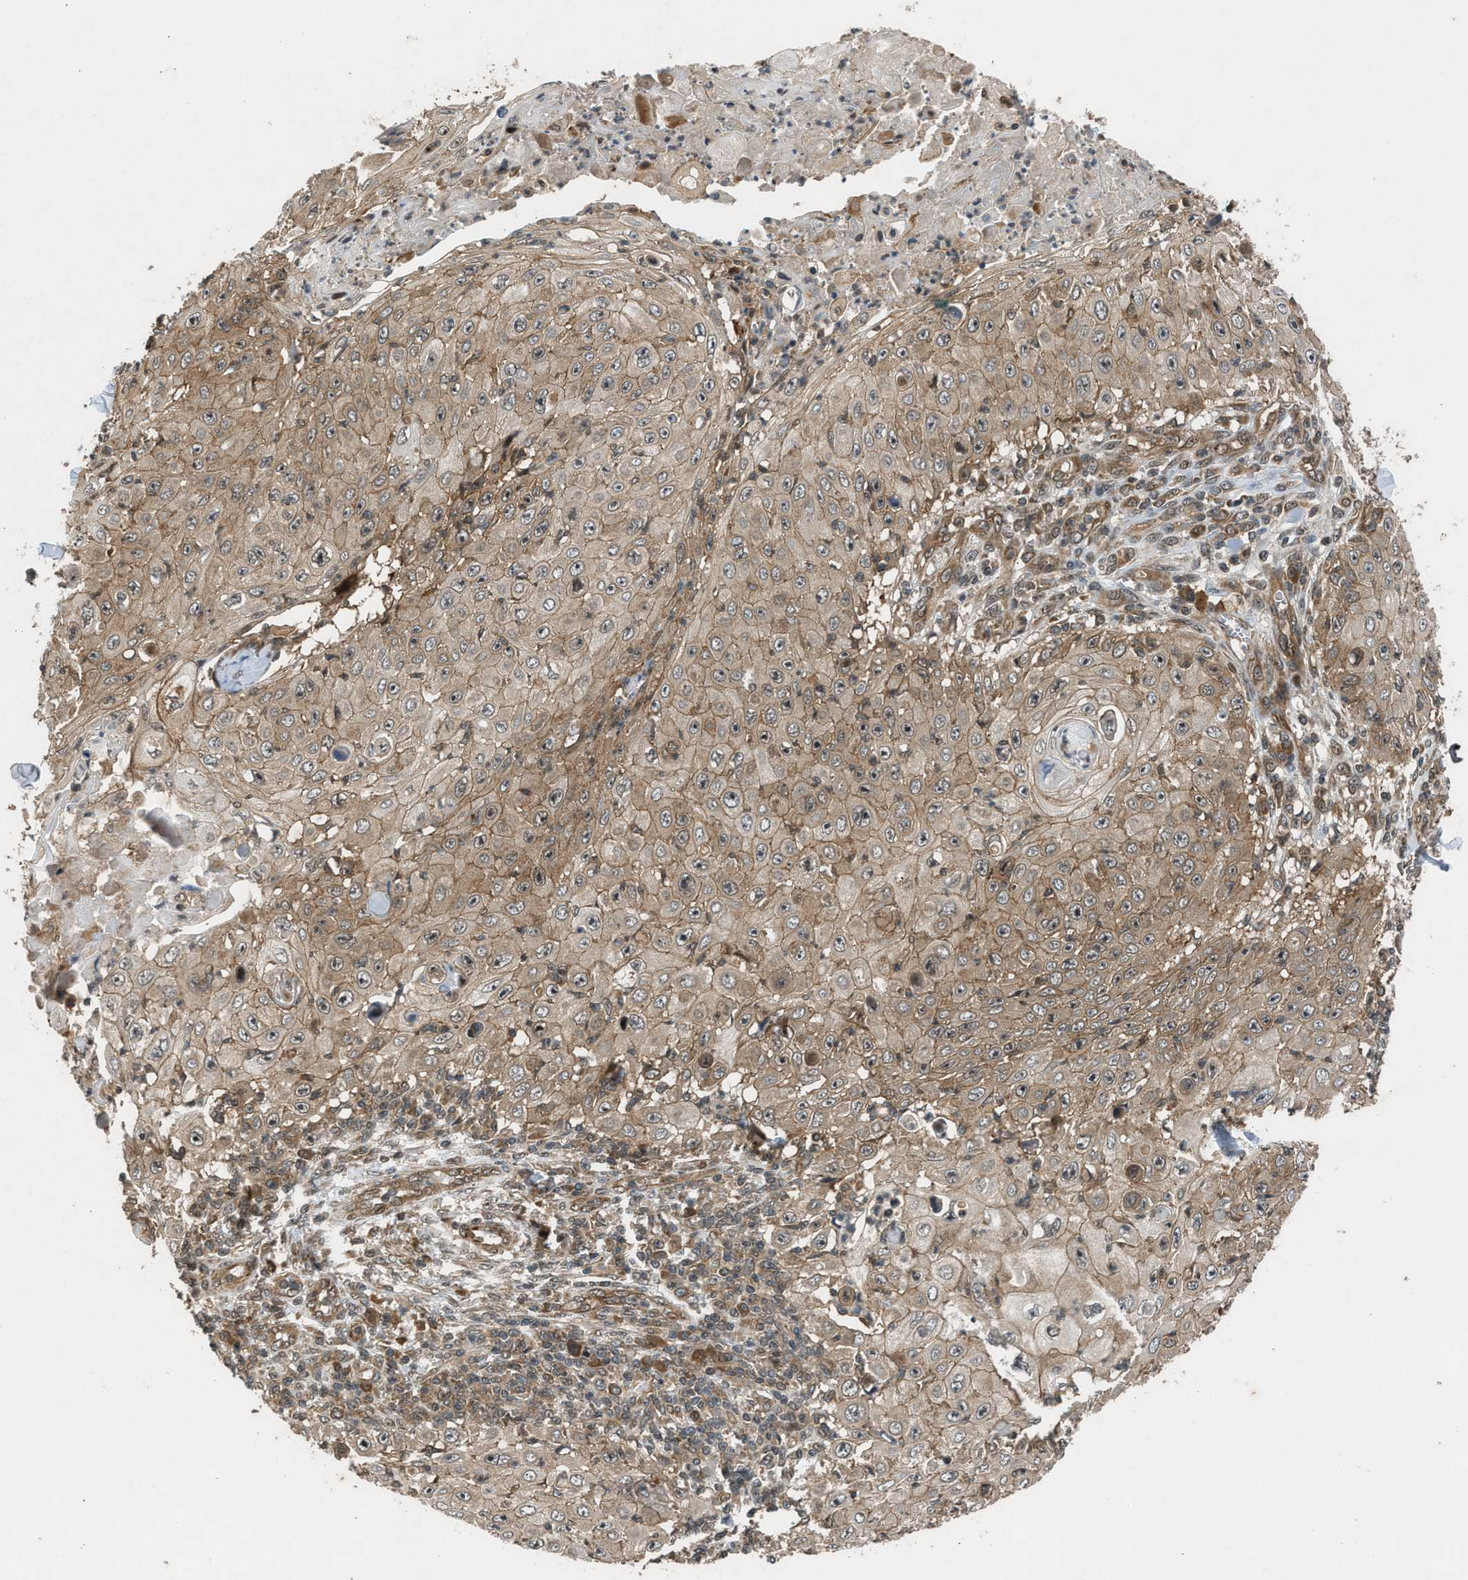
{"staining": {"intensity": "weak", "quantity": ">75%", "location": "cytoplasmic/membranous"}, "tissue": "skin cancer", "cell_type": "Tumor cells", "image_type": "cancer", "snomed": [{"axis": "morphology", "description": "Squamous cell carcinoma, NOS"}, {"axis": "topography", "description": "Skin"}], "caption": "Skin cancer stained with a protein marker exhibits weak staining in tumor cells.", "gene": "TXNL1", "patient": {"sex": "male", "age": 86}}